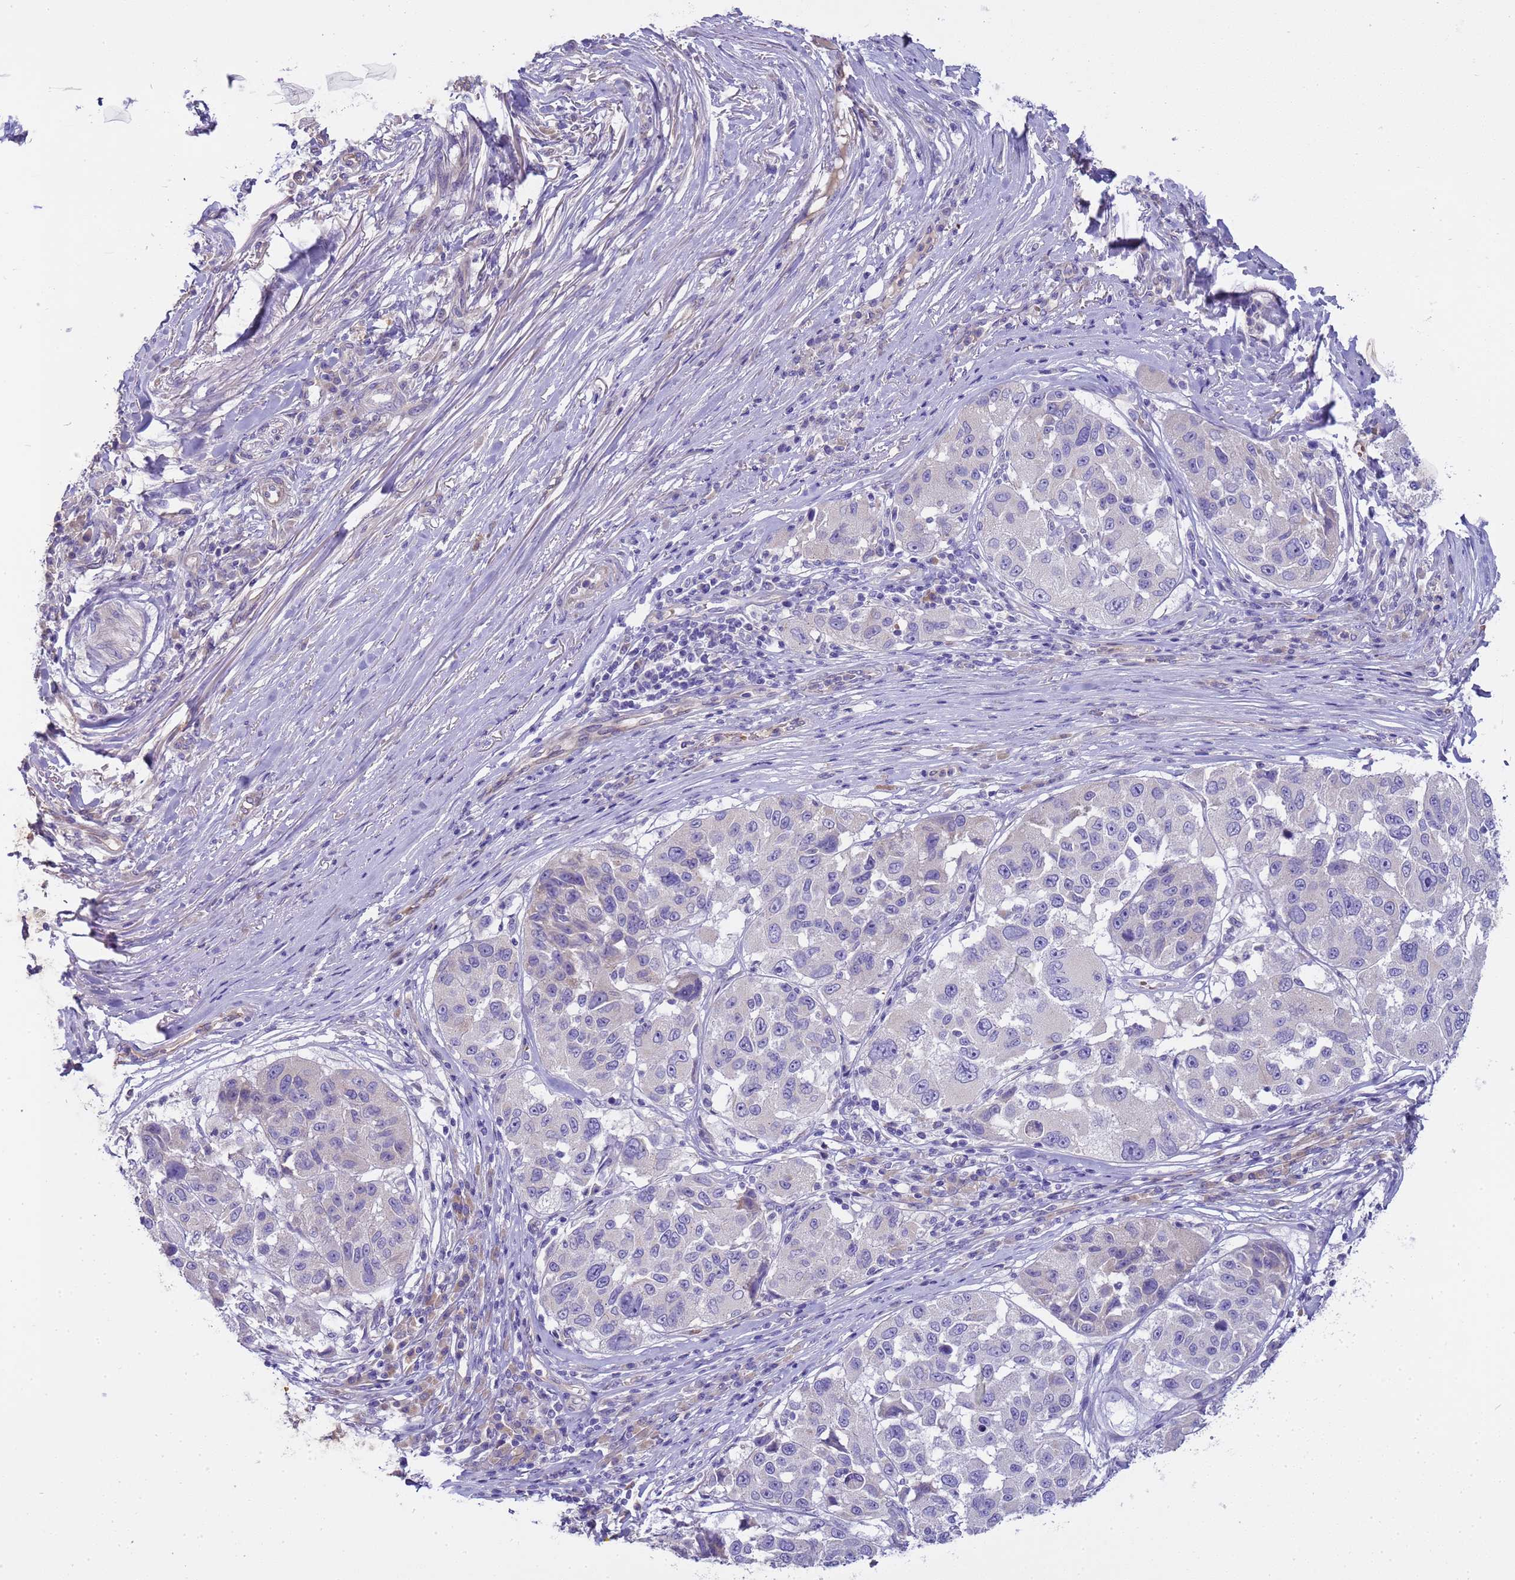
{"staining": {"intensity": "negative", "quantity": "none", "location": "none"}, "tissue": "melanoma", "cell_type": "Tumor cells", "image_type": "cancer", "snomed": [{"axis": "morphology", "description": "Malignant melanoma, NOS"}, {"axis": "topography", "description": "Skin"}], "caption": "Immunohistochemical staining of human melanoma reveals no significant expression in tumor cells.", "gene": "RIPPLY2", "patient": {"sex": "female", "age": 66}}